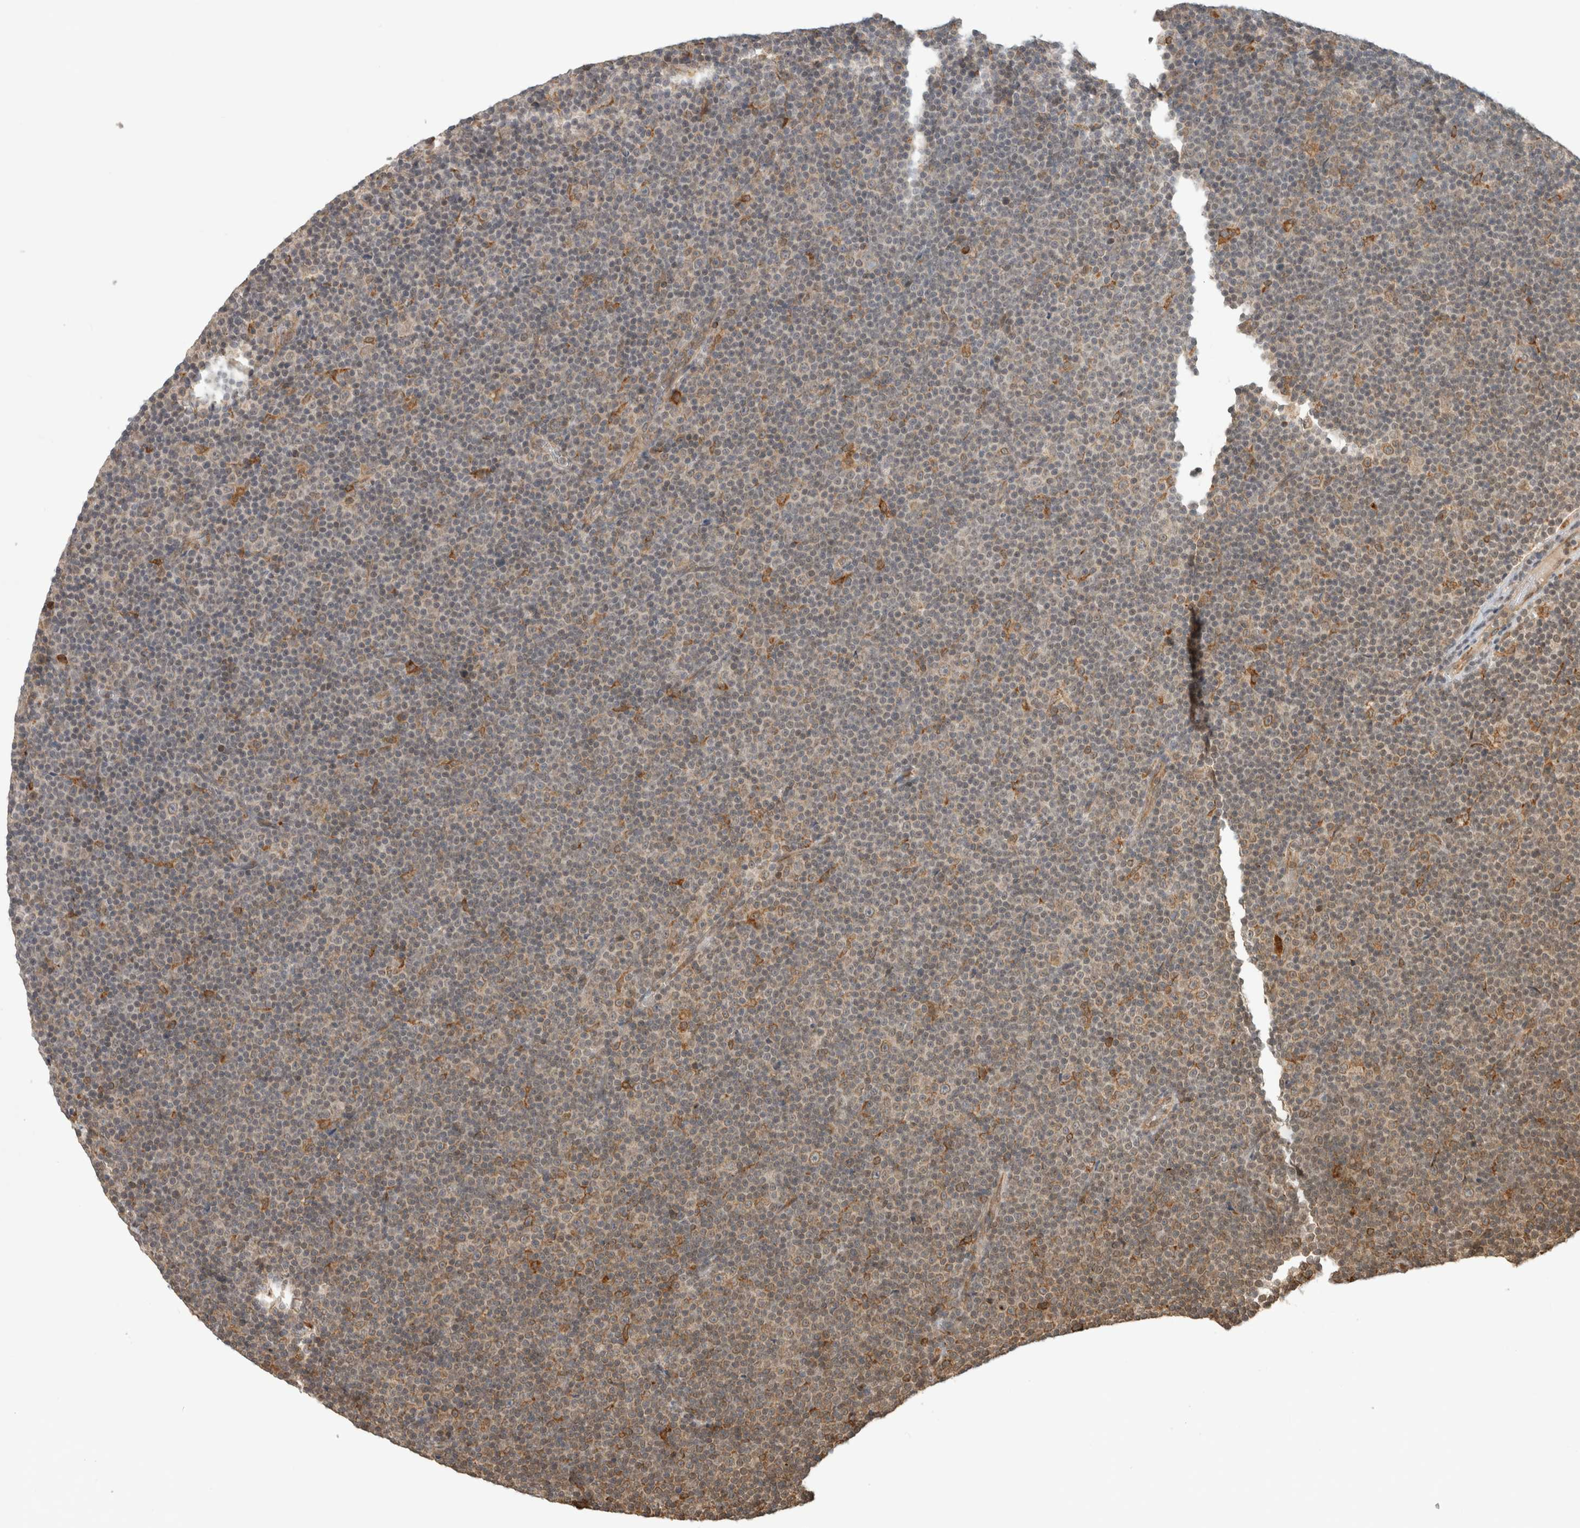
{"staining": {"intensity": "moderate", "quantity": "<25%", "location": "cytoplasmic/membranous"}, "tissue": "lymphoma", "cell_type": "Tumor cells", "image_type": "cancer", "snomed": [{"axis": "morphology", "description": "Malignant lymphoma, non-Hodgkin's type, Low grade"}, {"axis": "topography", "description": "Lymph node"}], "caption": "Immunohistochemistry (IHC) (DAB (3,3'-diaminobenzidine)) staining of lymphoma demonstrates moderate cytoplasmic/membranous protein positivity in approximately <25% of tumor cells.", "gene": "MS4A7", "patient": {"sex": "female", "age": 67}}